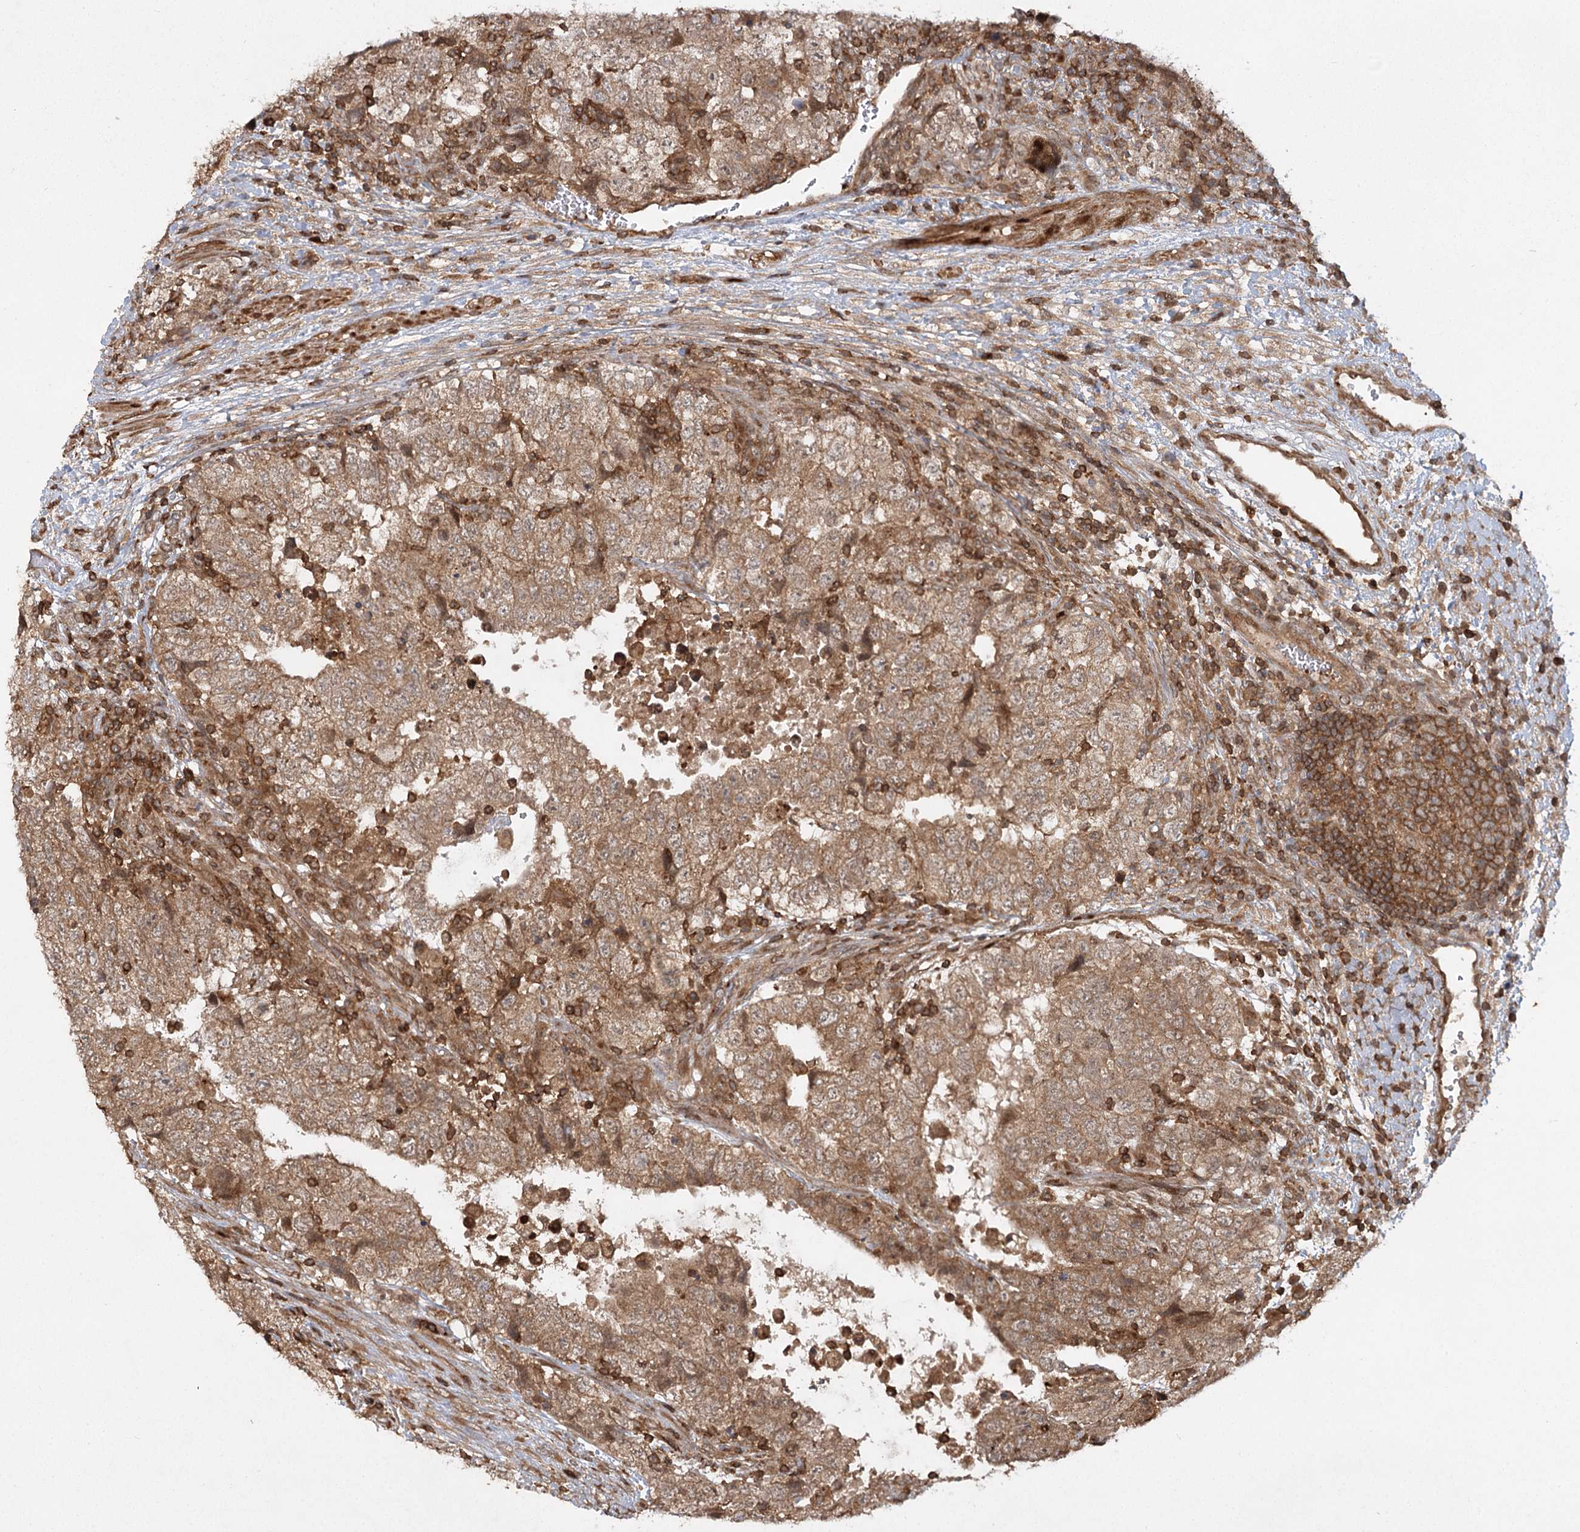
{"staining": {"intensity": "moderate", "quantity": ">75%", "location": "cytoplasmic/membranous"}, "tissue": "testis cancer", "cell_type": "Tumor cells", "image_type": "cancer", "snomed": [{"axis": "morphology", "description": "Carcinoma, Embryonal, NOS"}, {"axis": "topography", "description": "Testis"}], "caption": "Immunohistochemistry of embryonal carcinoma (testis) demonstrates medium levels of moderate cytoplasmic/membranous positivity in approximately >75% of tumor cells.", "gene": "MDFIC", "patient": {"sex": "male", "age": 37}}